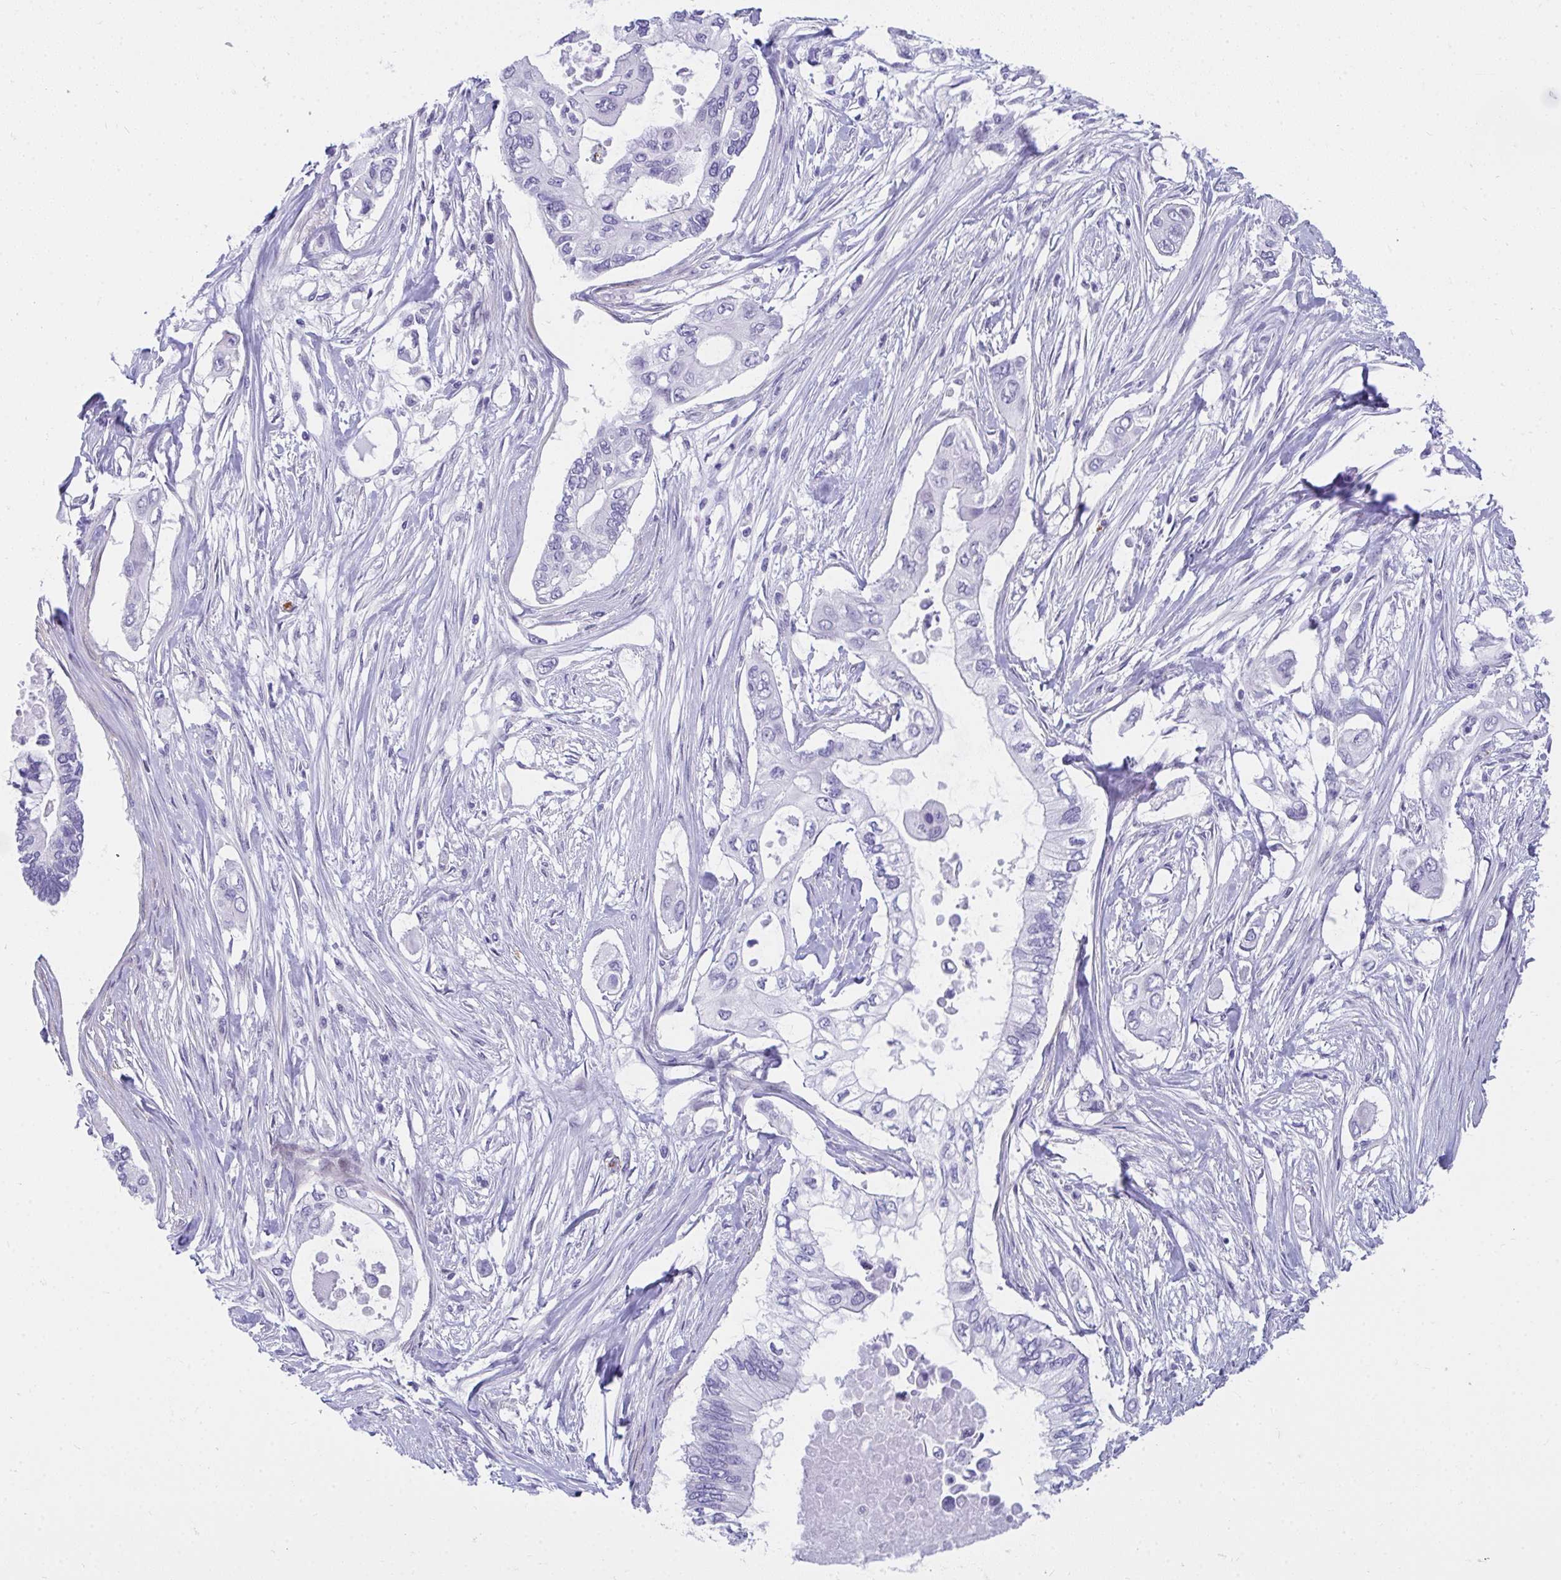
{"staining": {"intensity": "negative", "quantity": "none", "location": "none"}, "tissue": "pancreatic cancer", "cell_type": "Tumor cells", "image_type": "cancer", "snomed": [{"axis": "morphology", "description": "Adenocarcinoma, NOS"}, {"axis": "topography", "description": "Pancreas"}], "caption": "Tumor cells show no significant expression in pancreatic adenocarcinoma.", "gene": "TSBP1", "patient": {"sex": "female", "age": 63}}